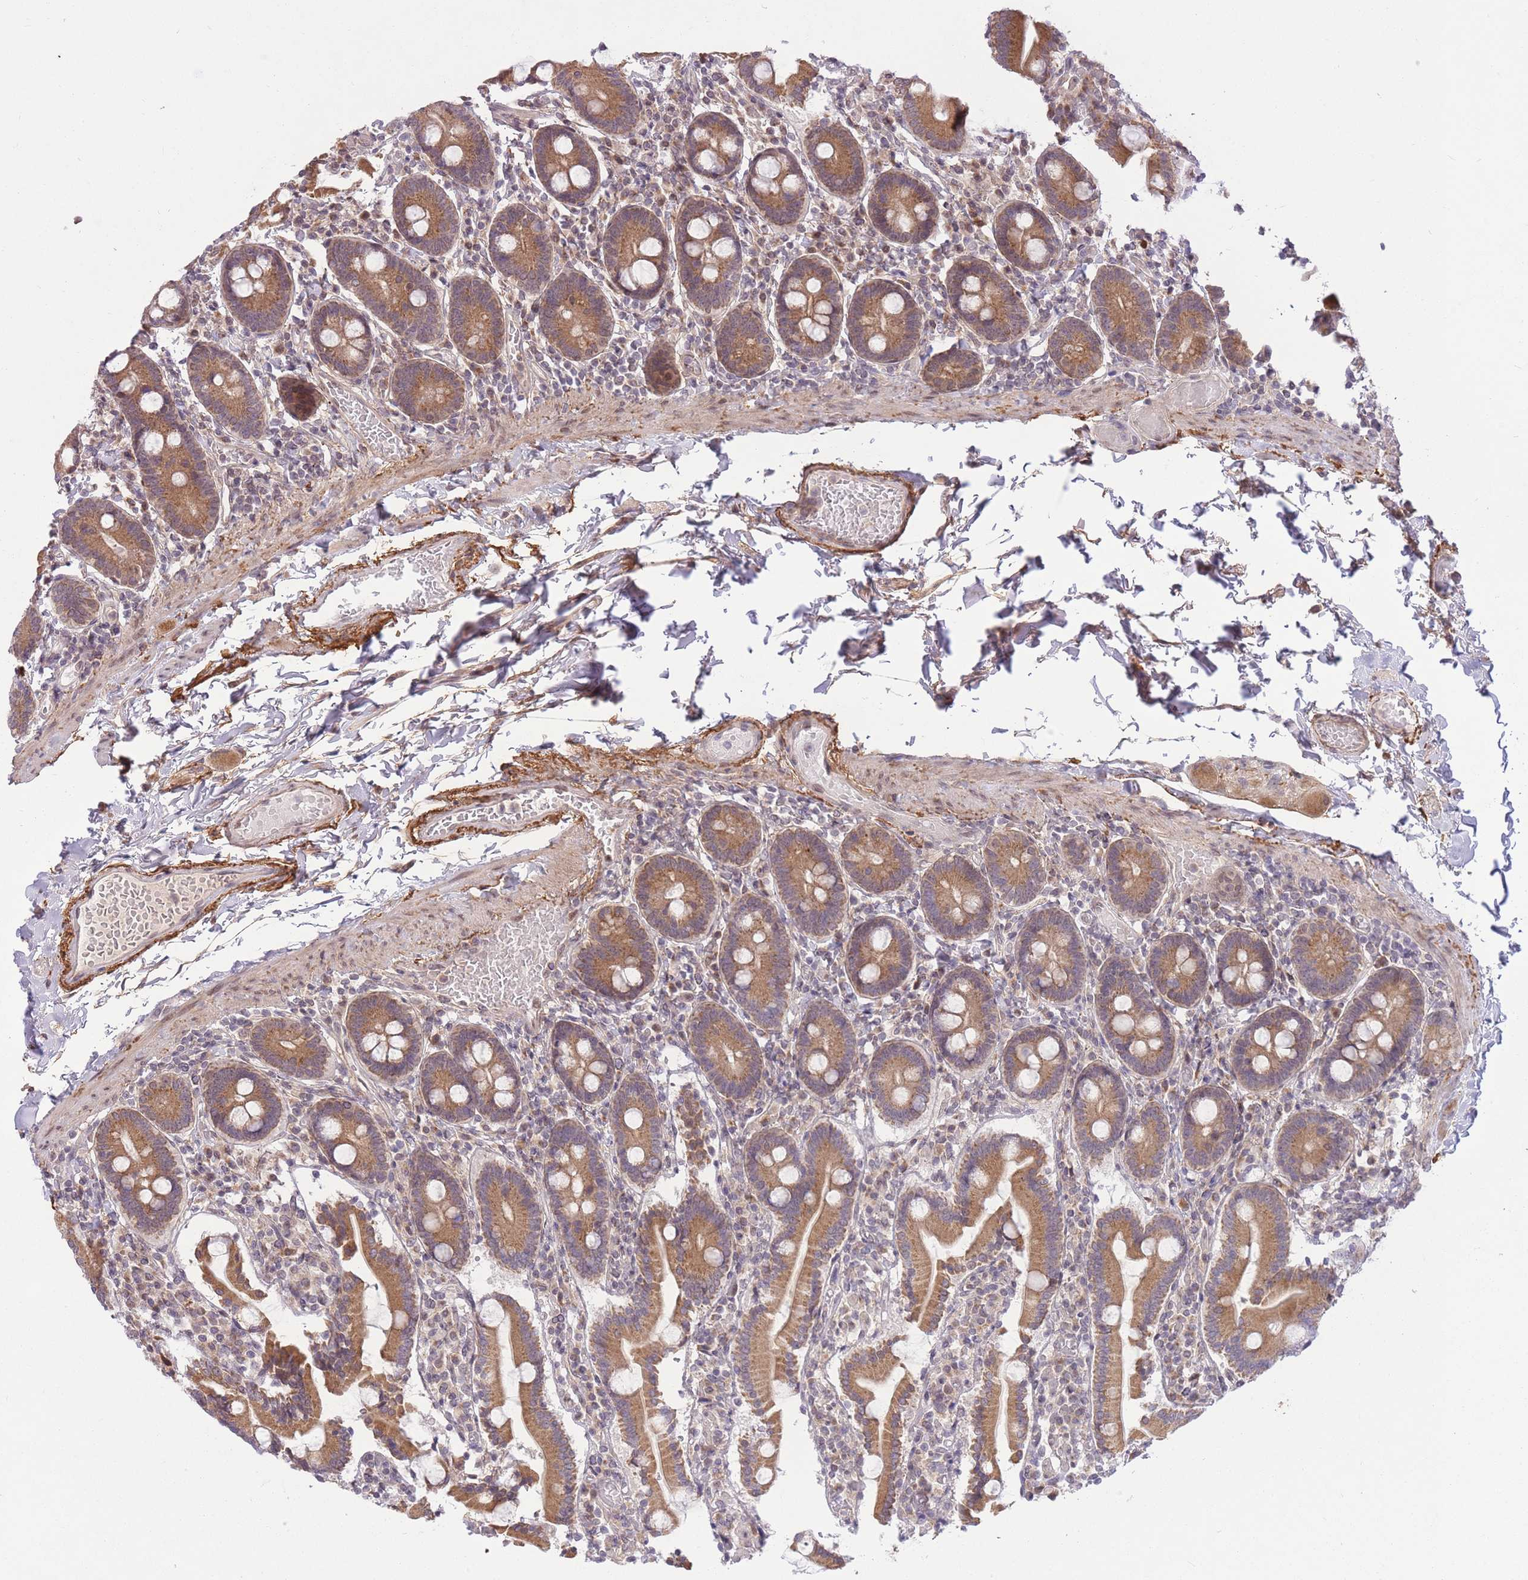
{"staining": {"intensity": "moderate", "quantity": ">75%", "location": "cytoplasmic/membranous"}, "tissue": "duodenum", "cell_type": "Glandular cells", "image_type": "normal", "snomed": [{"axis": "morphology", "description": "Normal tissue, NOS"}, {"axis": "topography", "description": "Duodenum"}], "caption": "IHC photomicrograph of unremarkable duodenum stained for a protein (brown), which shows medium levels of moderate cytoplasmic/membranous positivity in about >75% of glandular cells.", "gene": "ZNF391", "patient": {"sex": "male", "age": 55}}